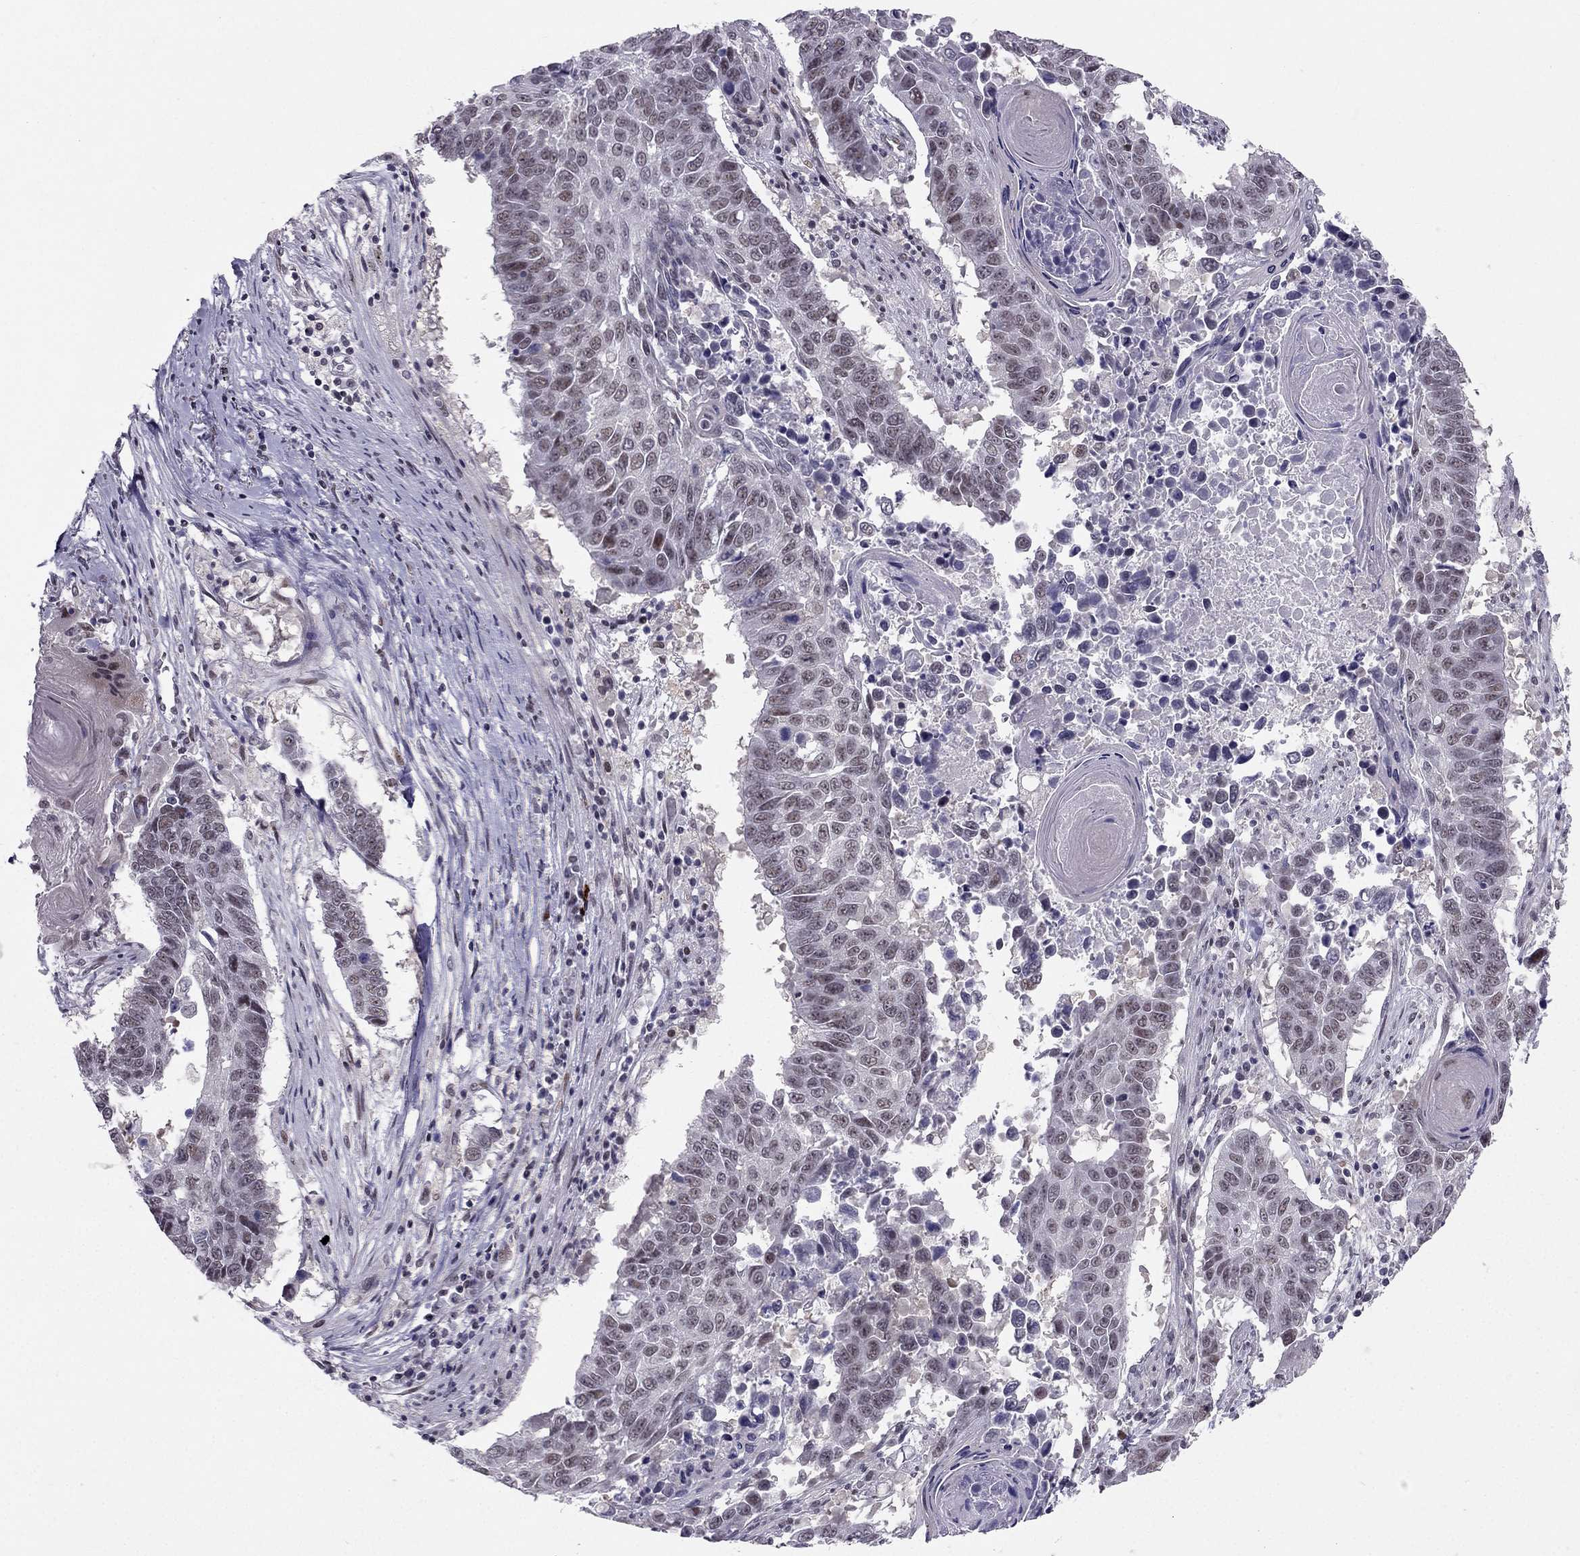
{"staining": {"intensity": "negative", "quantity": "none", "location": "none"}, "tissue": "lung cancer", "cell_type": "Tumor cells", "image_type": "cancer", "snomed": [{"axis": "morphology", "description": "Squamous cell carcinoma, NOS"}, {"axis": "topography", "description": "Lung"}], "caption": "An image of human squamous cell carcinoma (lung) is negative for staining in tumor cells. (Brightfield microscopy of DAB (3,3'-diaminobenzidine) IHC at high magnification).", "gene": "RPRD2", "patient": {"sex": "male", "age": 73}}